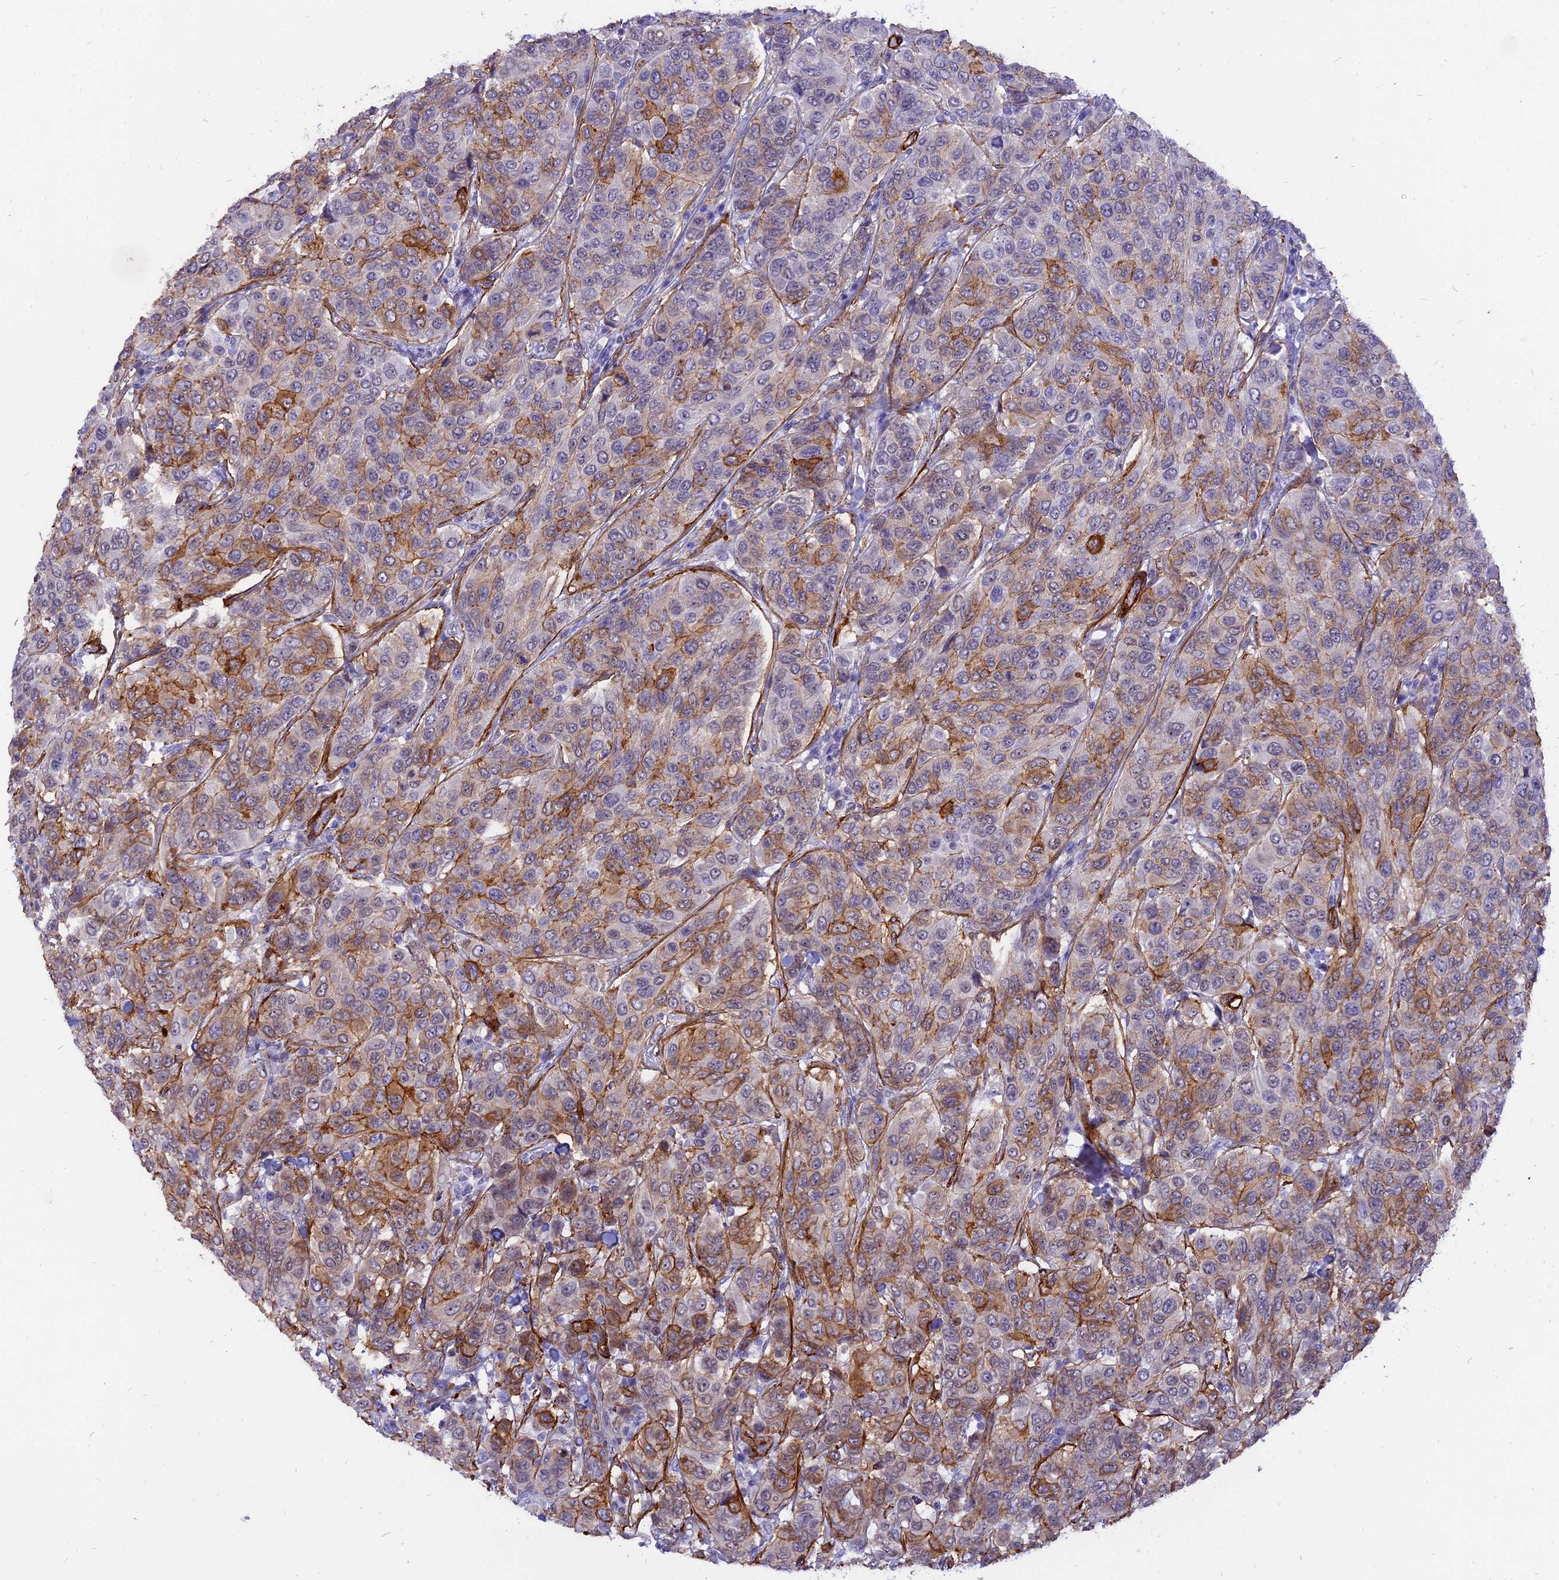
{"staining": {"intensity": "moderate", "quantity": "<25%", "location": "cytoplasmic/membranous,nuclear"}, "tissue": "breast cancer", "cell_type": "Tumor cells", "image_type": "cancer", "snomed": [{"axis": "morphology", "description": "Duct carcinoma"}, {"axis": "topography", "description": "Breast"}], "caption": "Immunohistochemistry (DAB) staining of human breast cancer shows moderate cytoplasmic/membranous and nuclear protein expression in approximately <25% of tumor cells.", "gene": "CENPV", "patient": {"sex": "female", "age": 55}}